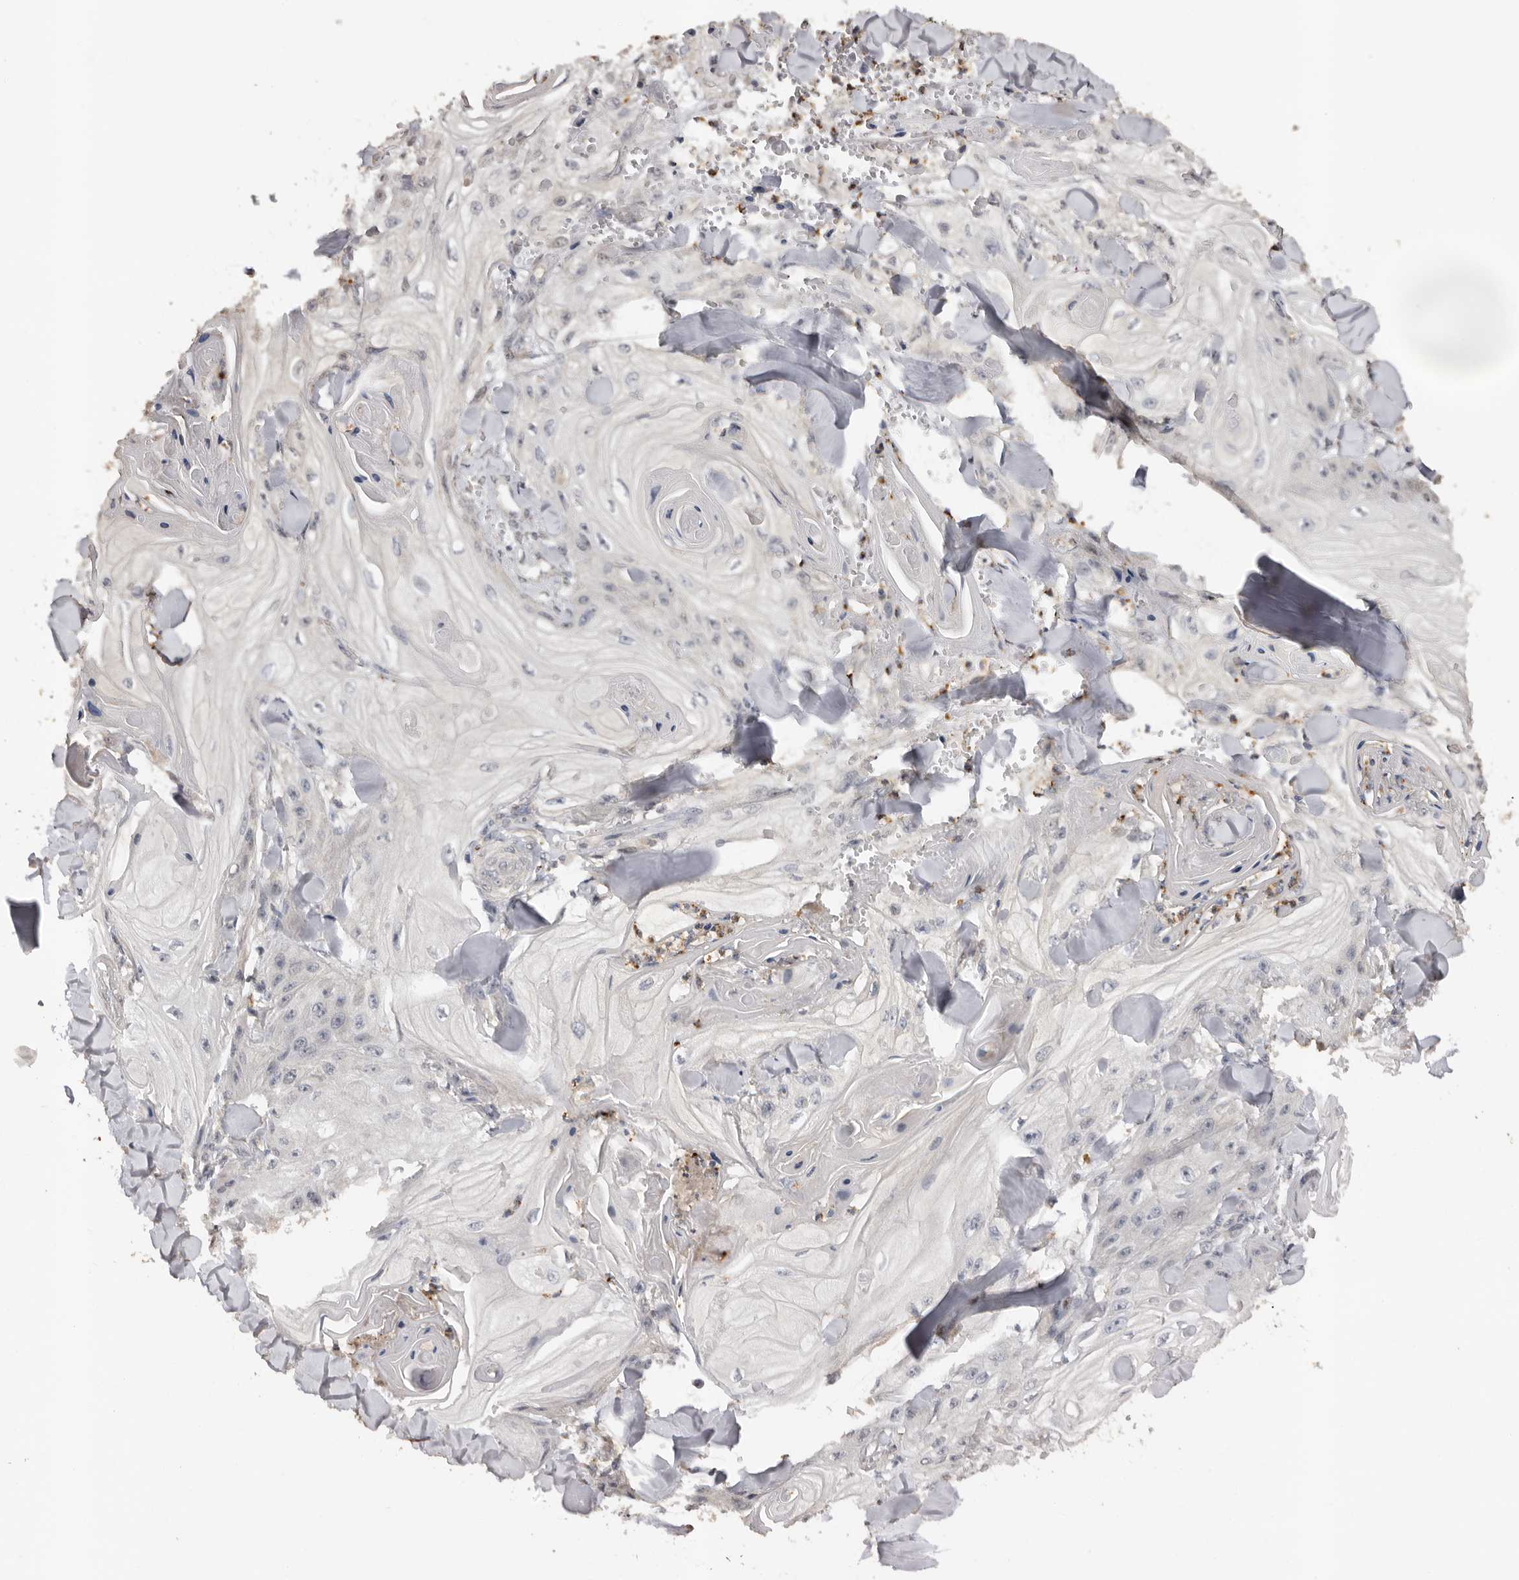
{"staining": {"intensity": "negative", "quantity": "none", "location": "none"}, "tissue": "skin cancer", "cell_type": "Tumor cells", "image_type": "cancer", "snomed": [{"axis": "morphology", "description": "Squamous cell carcinoma, NOS"}, {"axis": "topography", "description": "Skin"}], "caption": "Immunohistochemical staining of squamous cell carcinoma (skin) exhibits no significant staining in tumor cells. Nuclei are stained in blue.", "gene": "KIF2B", "patient": {"sex": "male", "age": 74}}